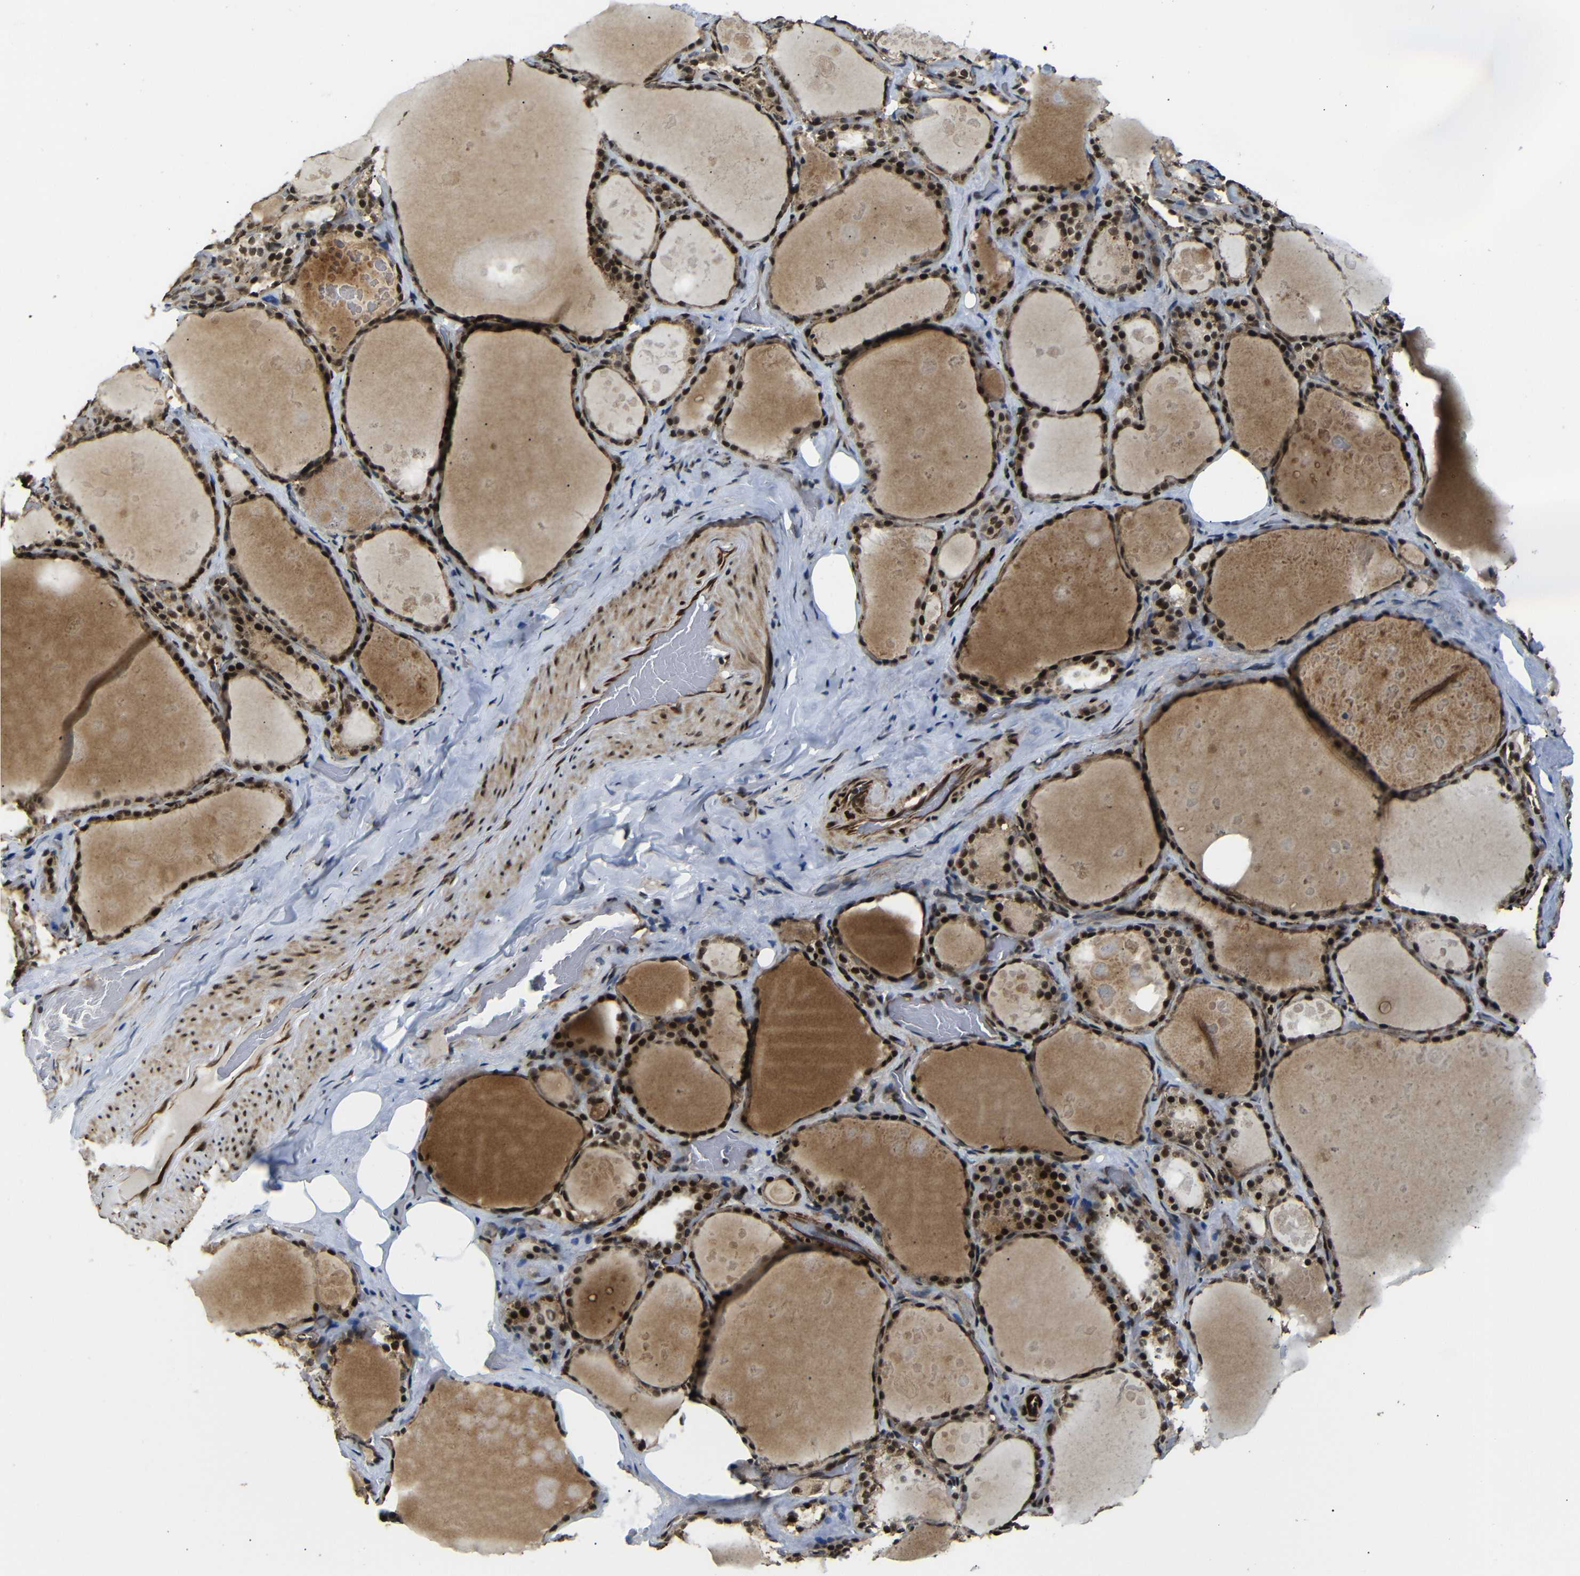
{"staining": {"intensity": "strong", "quantity": ">75%", "location": "cytoplasmic/membranous,nuclear"}, "tissue": "thyroid gland", "cell_type": "Glandular cells", "image_type": "normal", "snomed": [{"axis": "morphology", "description": "Normal tissue, NOS"}, {"axis": "topography", "description": "Thyroid gland"}], "caption": "Immunohistochemical staining of unremarkable human thyroid gland reveals >75% levels of strong cytoplasmic/membranous,nuclear protein expression in approximately >75% of glandular cells. (DAB (3,3'-diaminobenzidine) IHC, brown staining for protein, blue staining for nuclei).", "gene": "TBX2", "patient": {"sex": "male", "age": 61}}